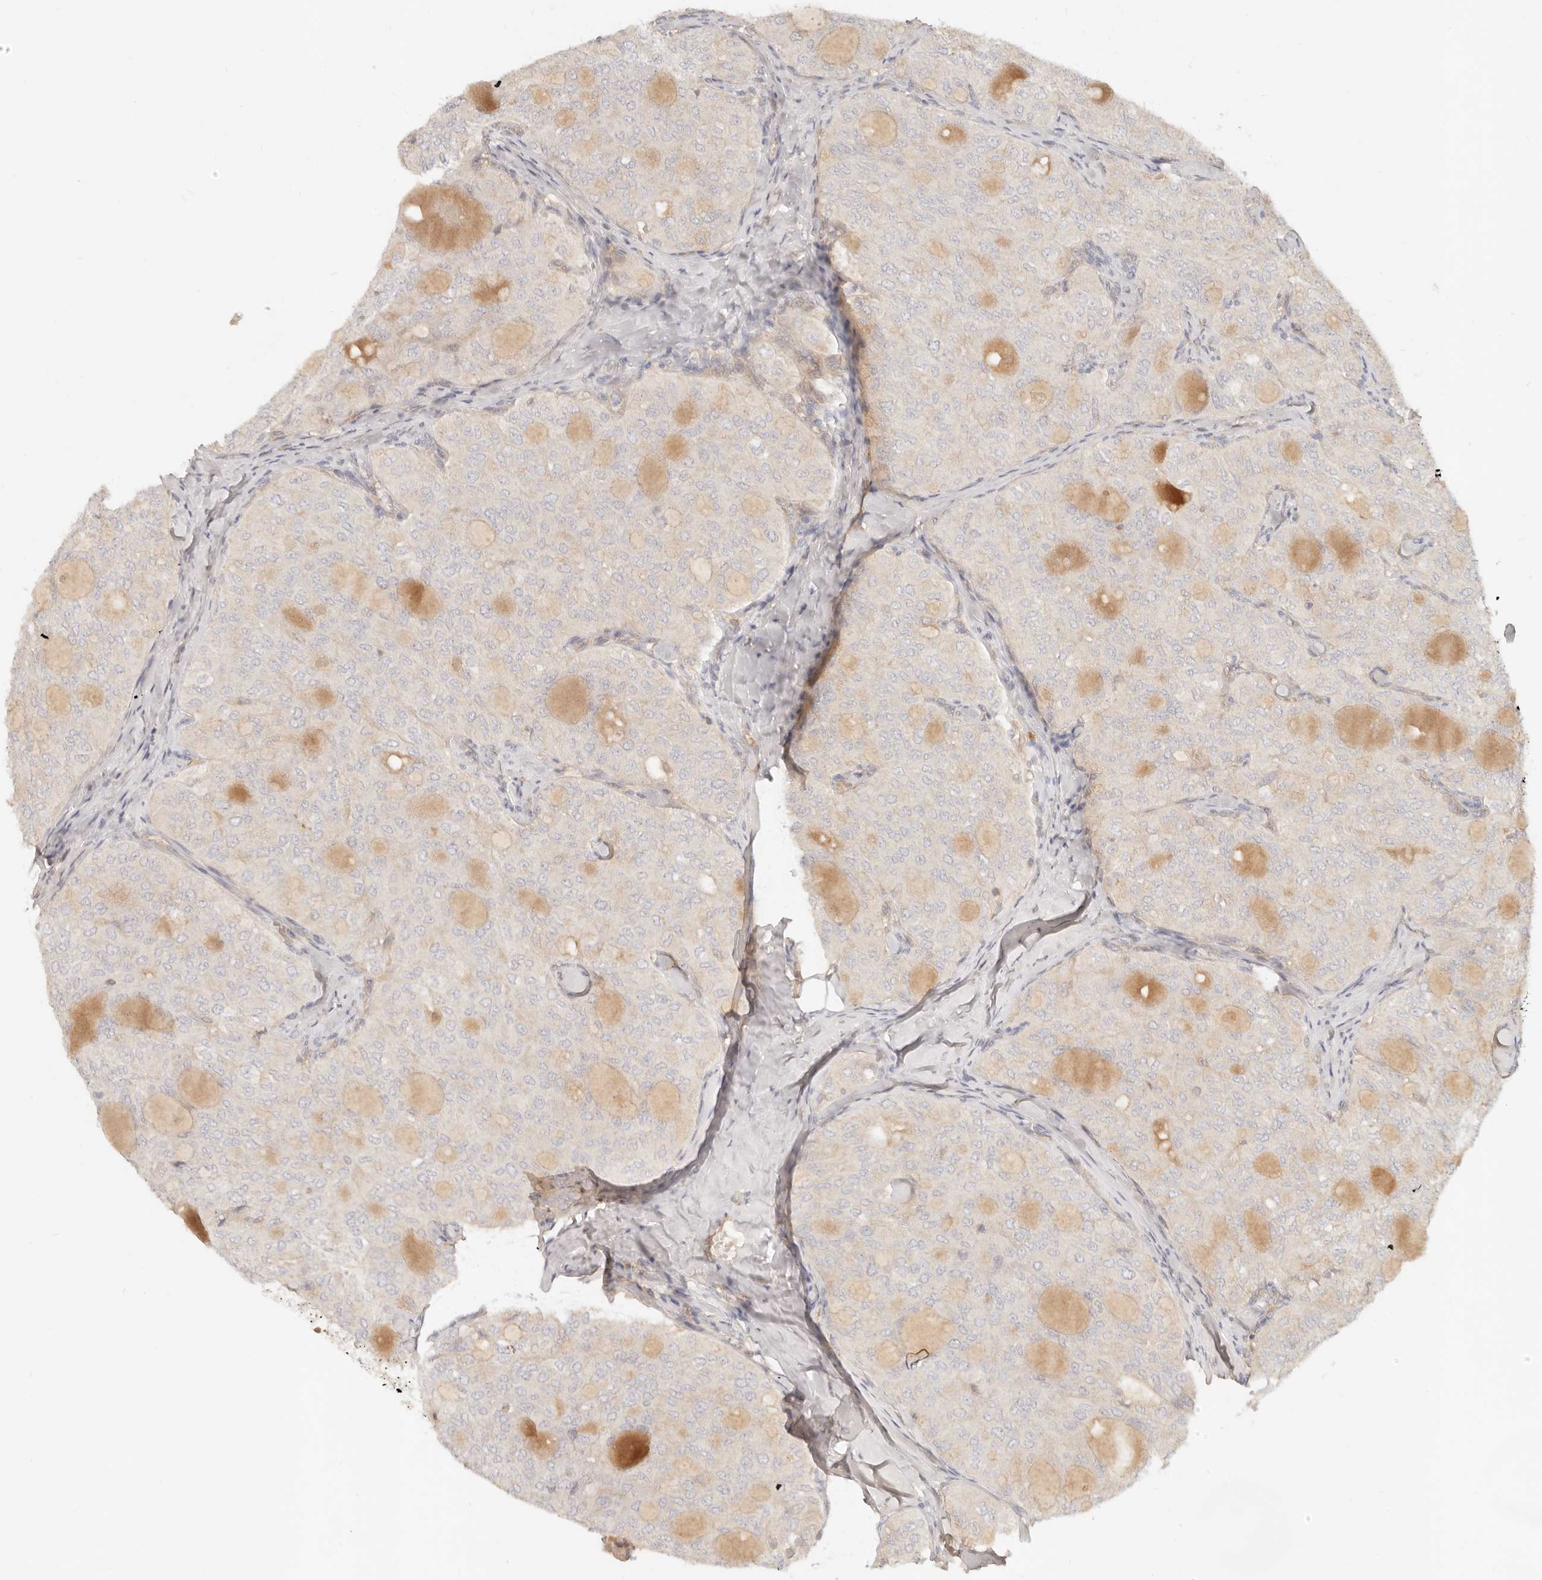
{"staining": {"intensity": "negative", "quantity": "none", "location": "none"}, "tissue": "thyroid cancer", "cell_type": "Tumor cells", "image_type": "cancer", "snomed": [{"axis": "morphology", "description": "Follicular adenoma carcinoma, NOS"}, {"axis": "topography", "description": "Thyroid gland"}], "caption": "Protein analysis of thyroid cancer (follicular adenoma carcinoma) shows no significant expression in tumor cells. (Stains: DAB immunohistochemistry with hematoxylin counter stain, Microscopy: brightfield microscopy at high magnification).", "gene": "NECAP2", "patient": {"sex": "male", "age": 75}}